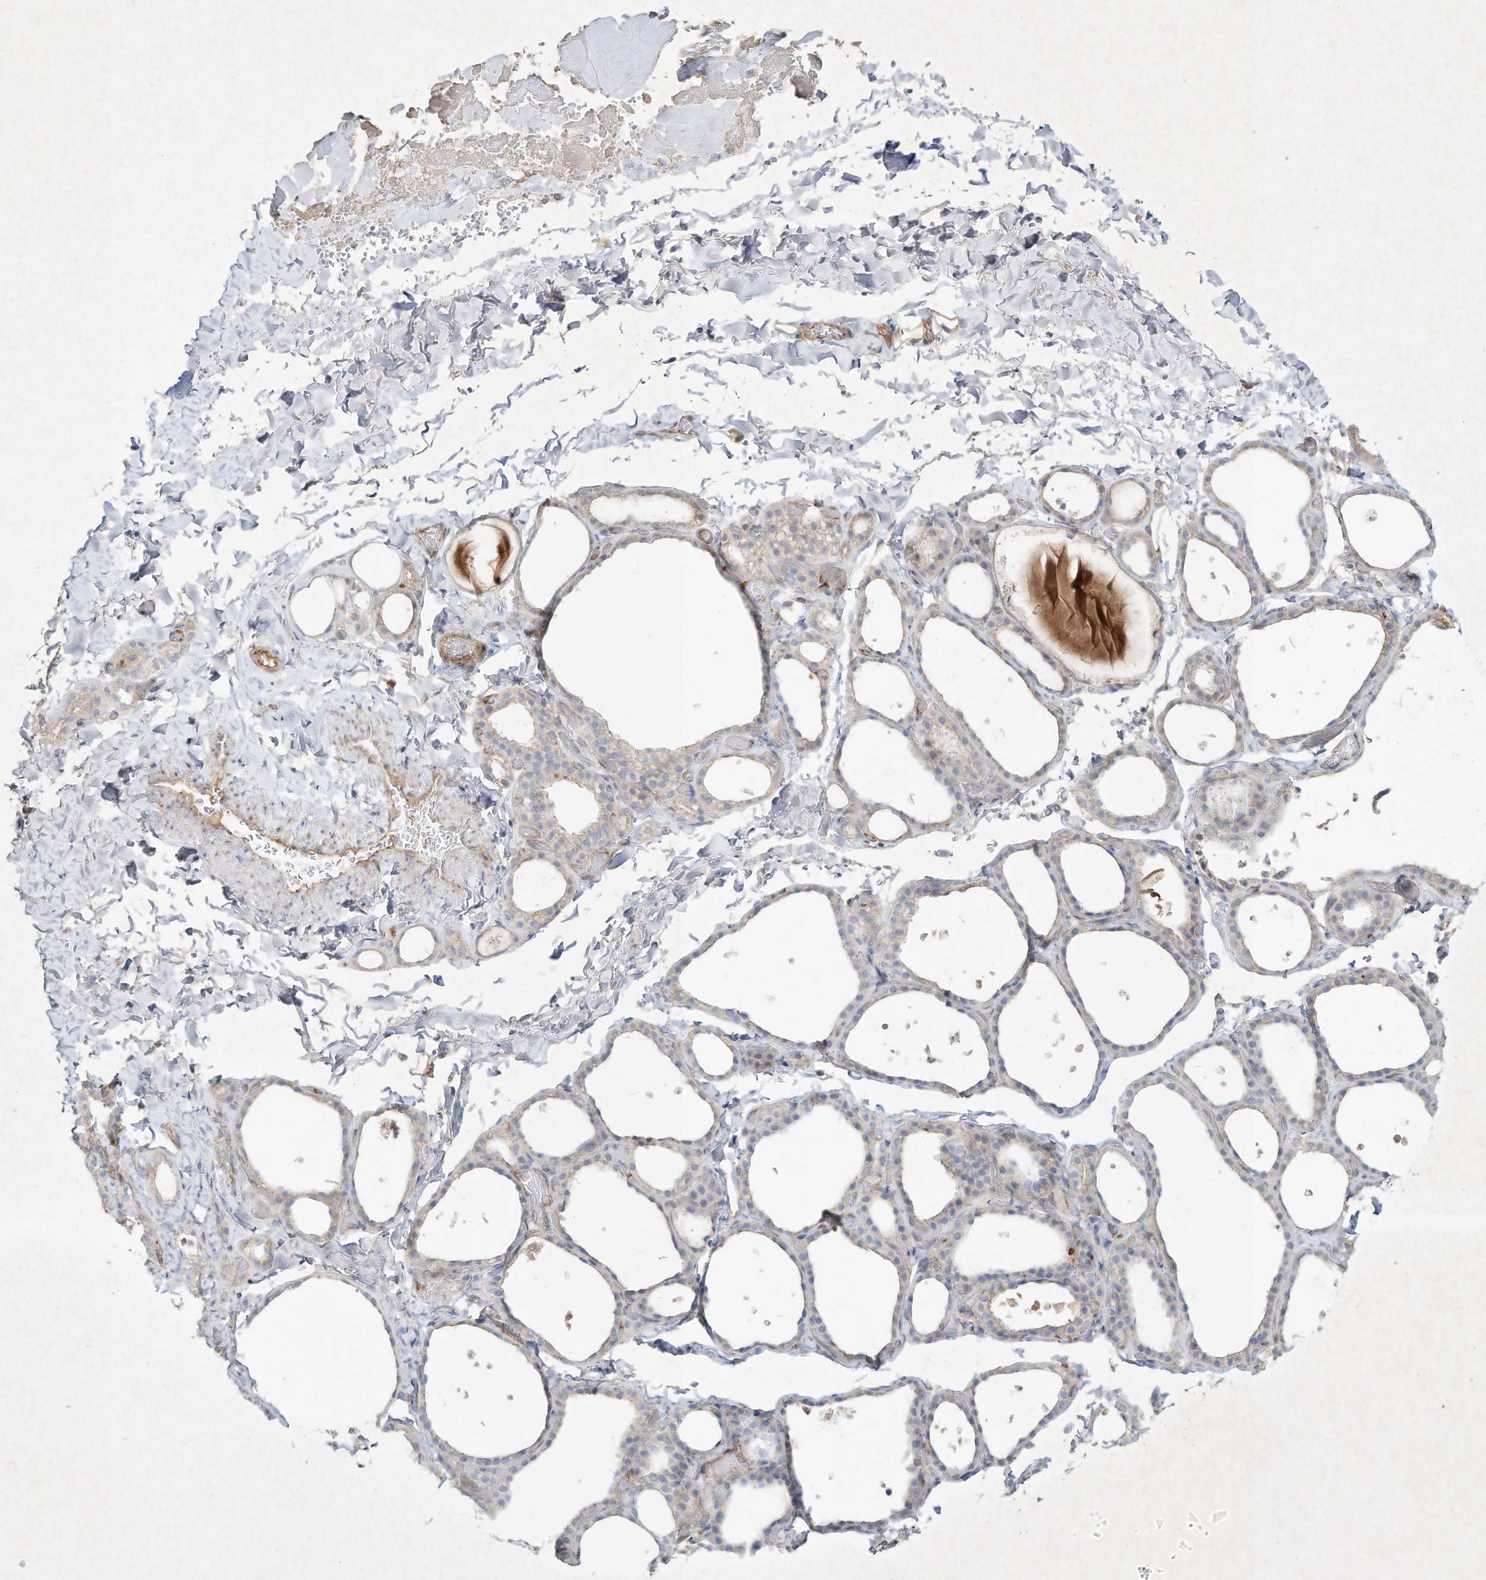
{"staining": {"intensity": "negative", "quantity": "none", "location": "none"}, "tissue": "thyroid gland", "cell_type": "Glandular cells", "image_type": "normal", "snomed": [{"axis": "morphology", "description": "Normal tissue, NOS"}, {"axis": "topography", "description": "Thyroid gland"}], "caption": "DAB immunohistochemical staining of normal thyroid gland exhibits no significant expression in glandular cells. (Stains: DAB immunohistochemistry with hematoxylin counter stain, Microscopy: brightfield microscopy at high magnification).", "gene": "HTR5A", "patient": {"sex": "female", "age": 44}}